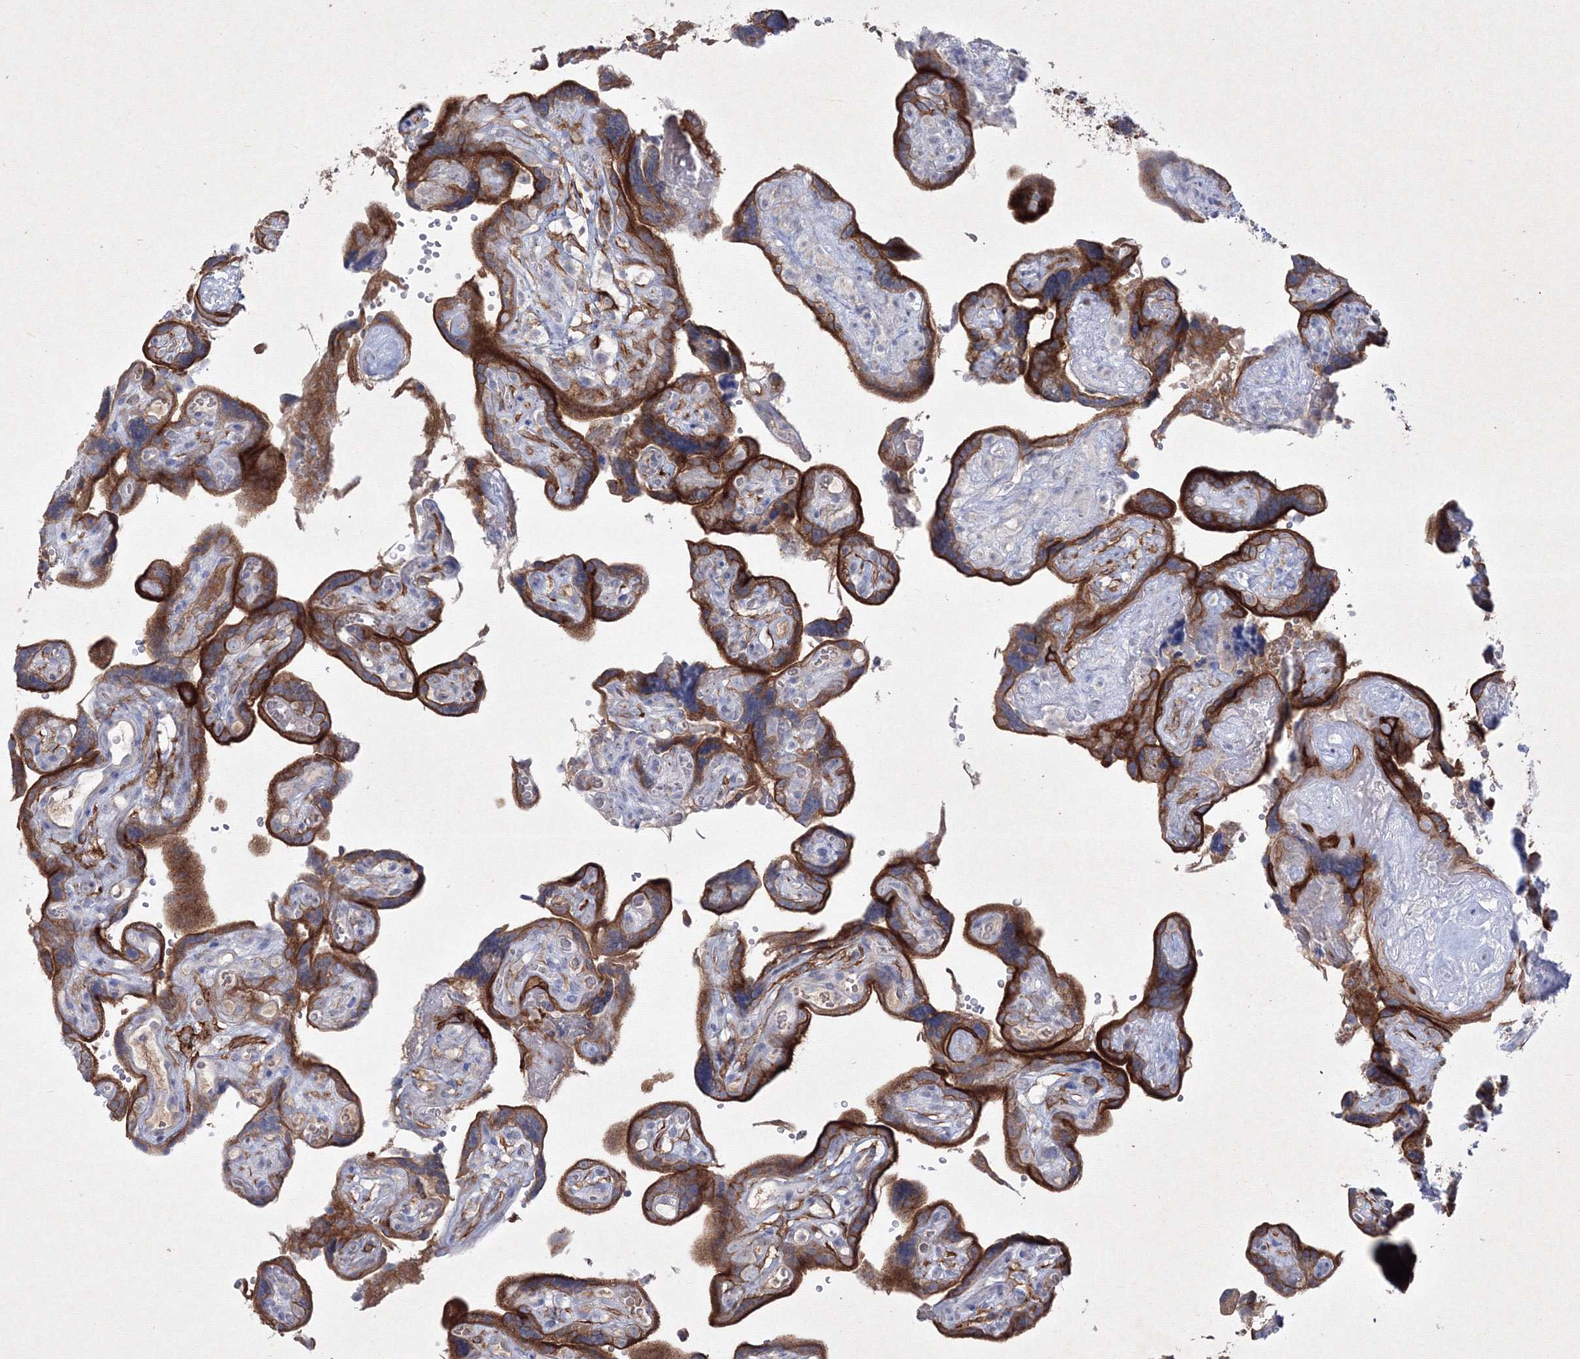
{"staining": {"intensity": "strong", "quantity": "25%-75%", "location": "cytoplasmic/membranous"}, "tissue": "placenta", "cell_type": "Decidual cells", "image_type": "normal", "snomed": [{"axis": "morphology", "description": "Normal tissue, NOS"}, {"axis": "topography", "description": "Placenta"}], "caption": "This image reveals unremarkable placenta stained with immunohistochemistry to label a protein in brown. The cytoplasmic/membranous of decidual cells show strong positivity for the protein. Nuclei are counter-stained blue.", "gene": "TMEM139", "patient": {"sex": "female", "age": 30}}